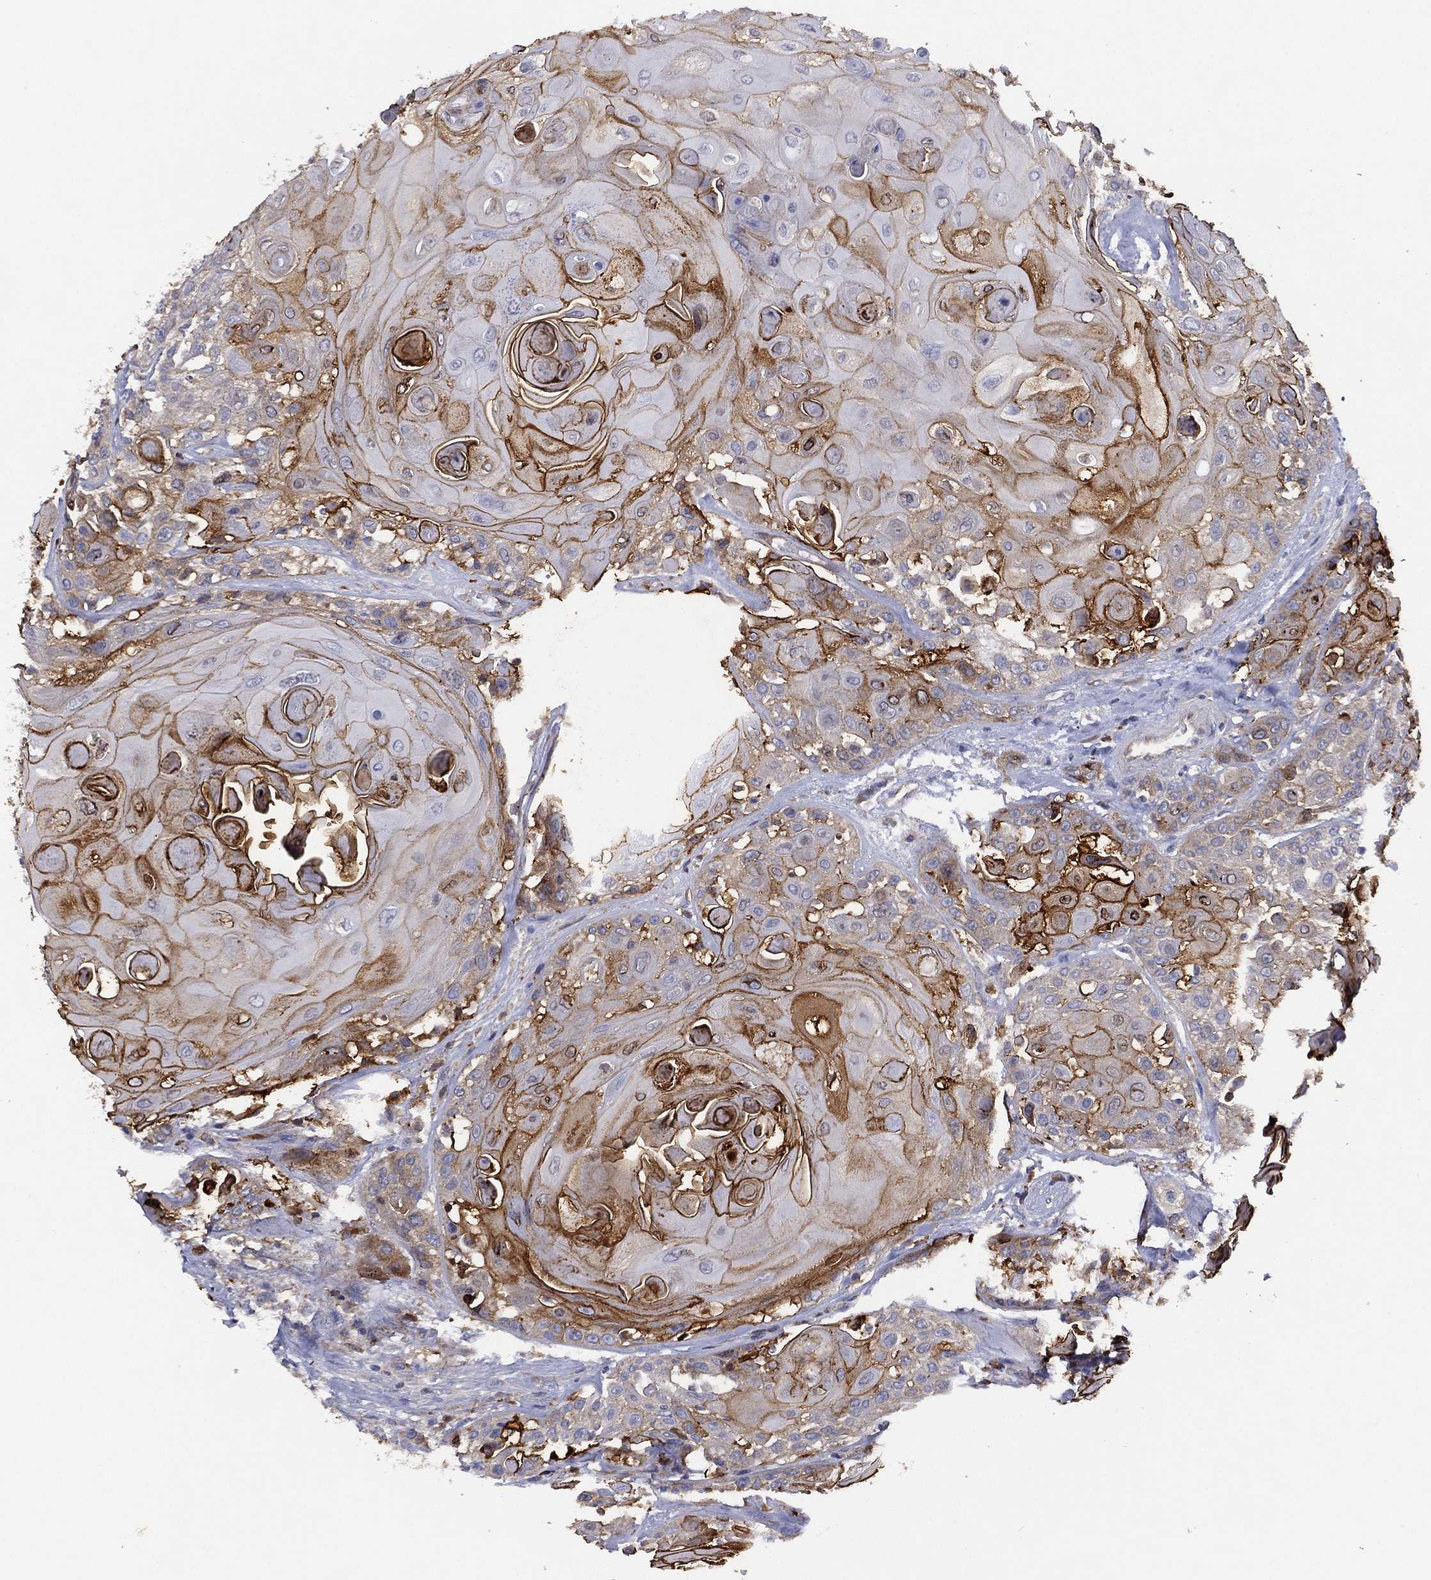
{"staining": {"intensity": "strong", "quantity": "<25%", "location": "cytoplasmic/membranous"}, "tissue": "head and neck cancer", "cell_type": "Tumor cells", "image_type": "cancer", "snomed": [{"axis": "morphology", "description": "Squamous cell carcinoma, NOS"}, {"axis": "topography", "description": "Head-Neck"}], "caption": "Protein positivity by IHC exhibits strong cytoplasmic/membranous positivity in about <25% of tumor cells in head and neck cancer (squamous cell carcinoma).", "gene": "ZNF223", "patient": {"sex": "female", "age": 59}}